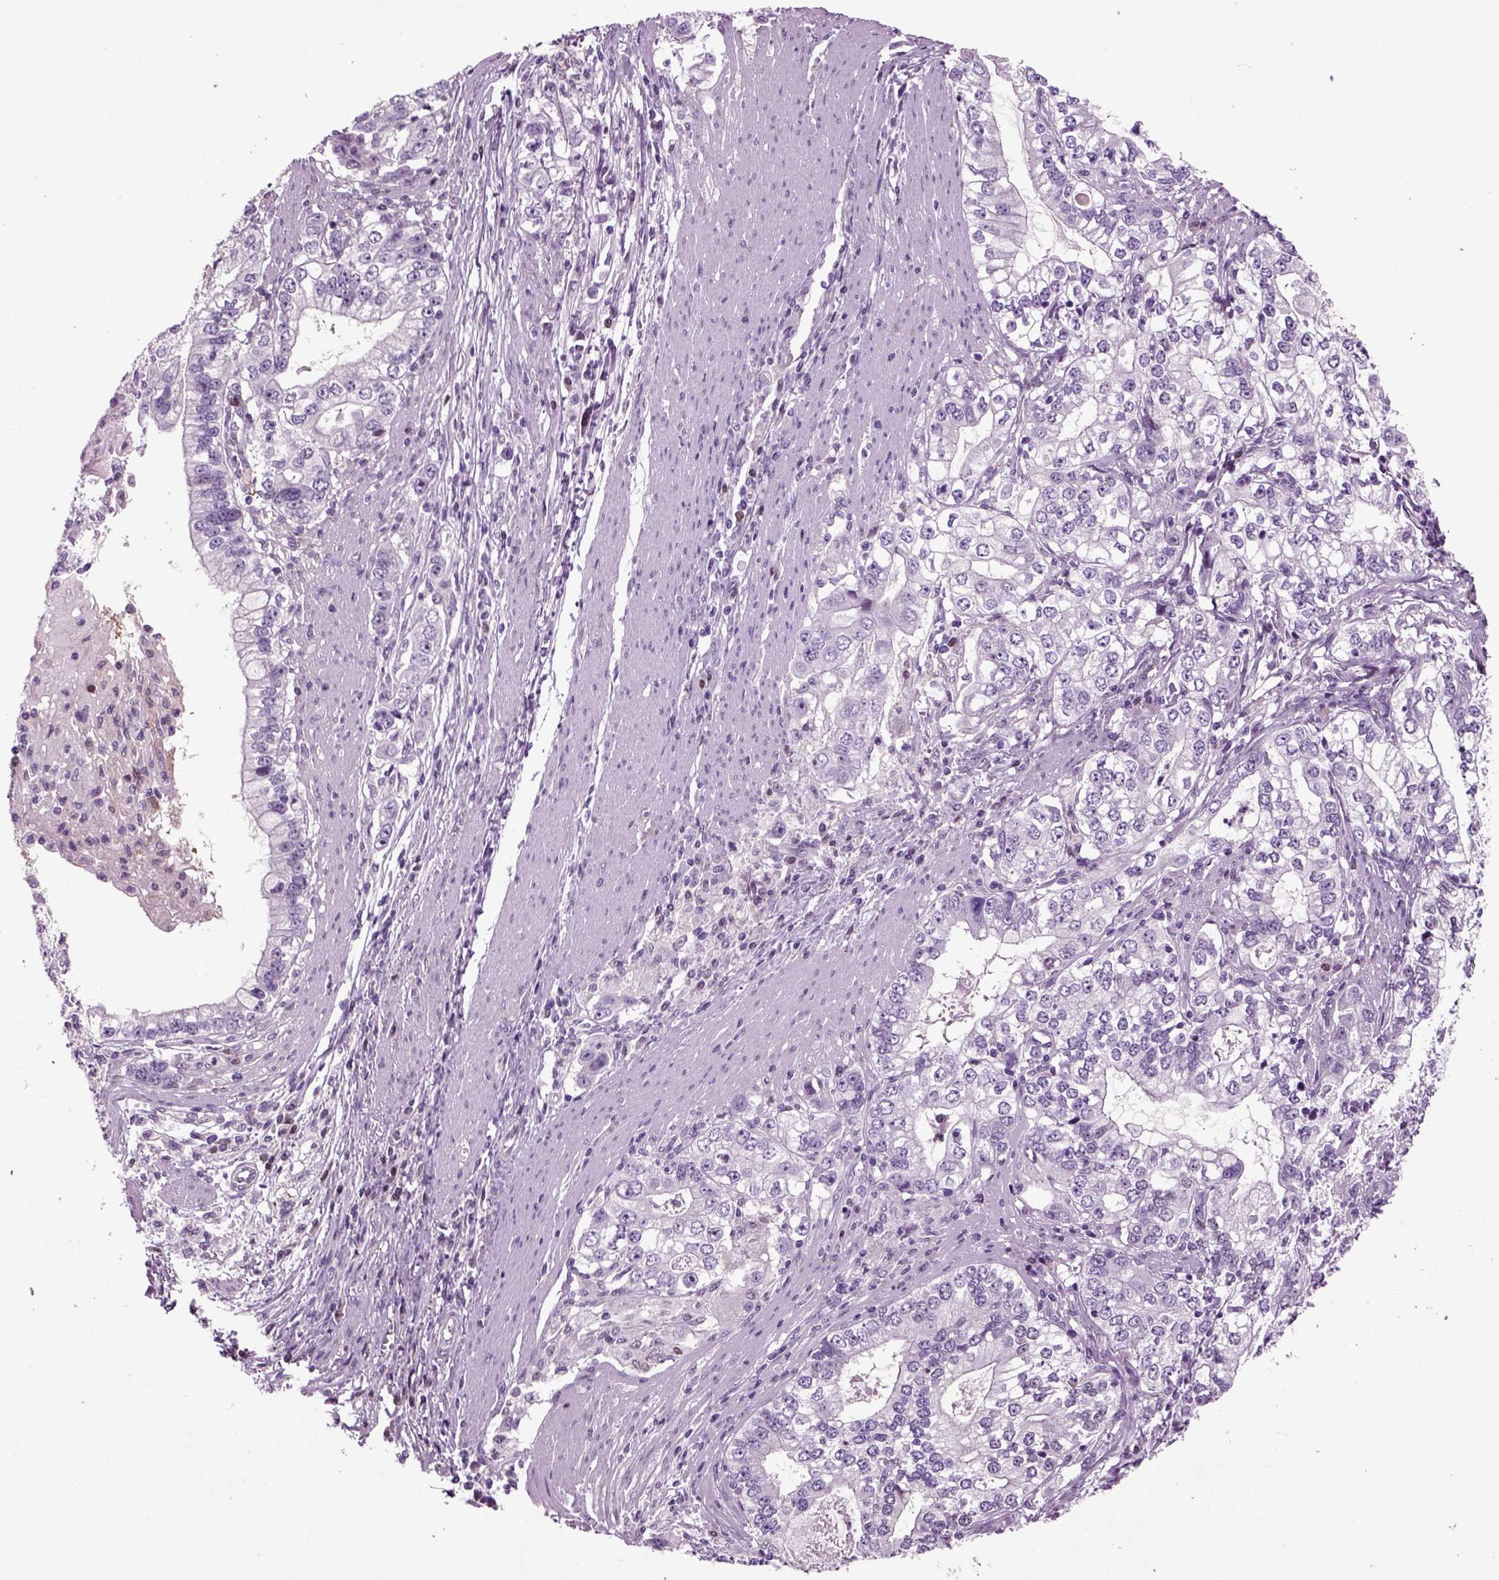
{"staining": {"intensity": "negative", "quantity": "none", "location": "none"}, "tissue": "stomach cancer", "cell_type": "Tumor cells", "image_type": "cancer", "snomed": [{"axis": "morphology", "description": "Adenocarcinoma, NOS"}, {"axis": "topography", "description": "Stomach, lower"}], "caption": "Immunohistochemistry photomicrograph of neoplastic tissue: human adenocarcinoma (stomach) stained with DAB exhibits no significant protein positivity in tumor cells.", "gene": "ARID3A", "patient": {"sex": "female", "age": 72}}